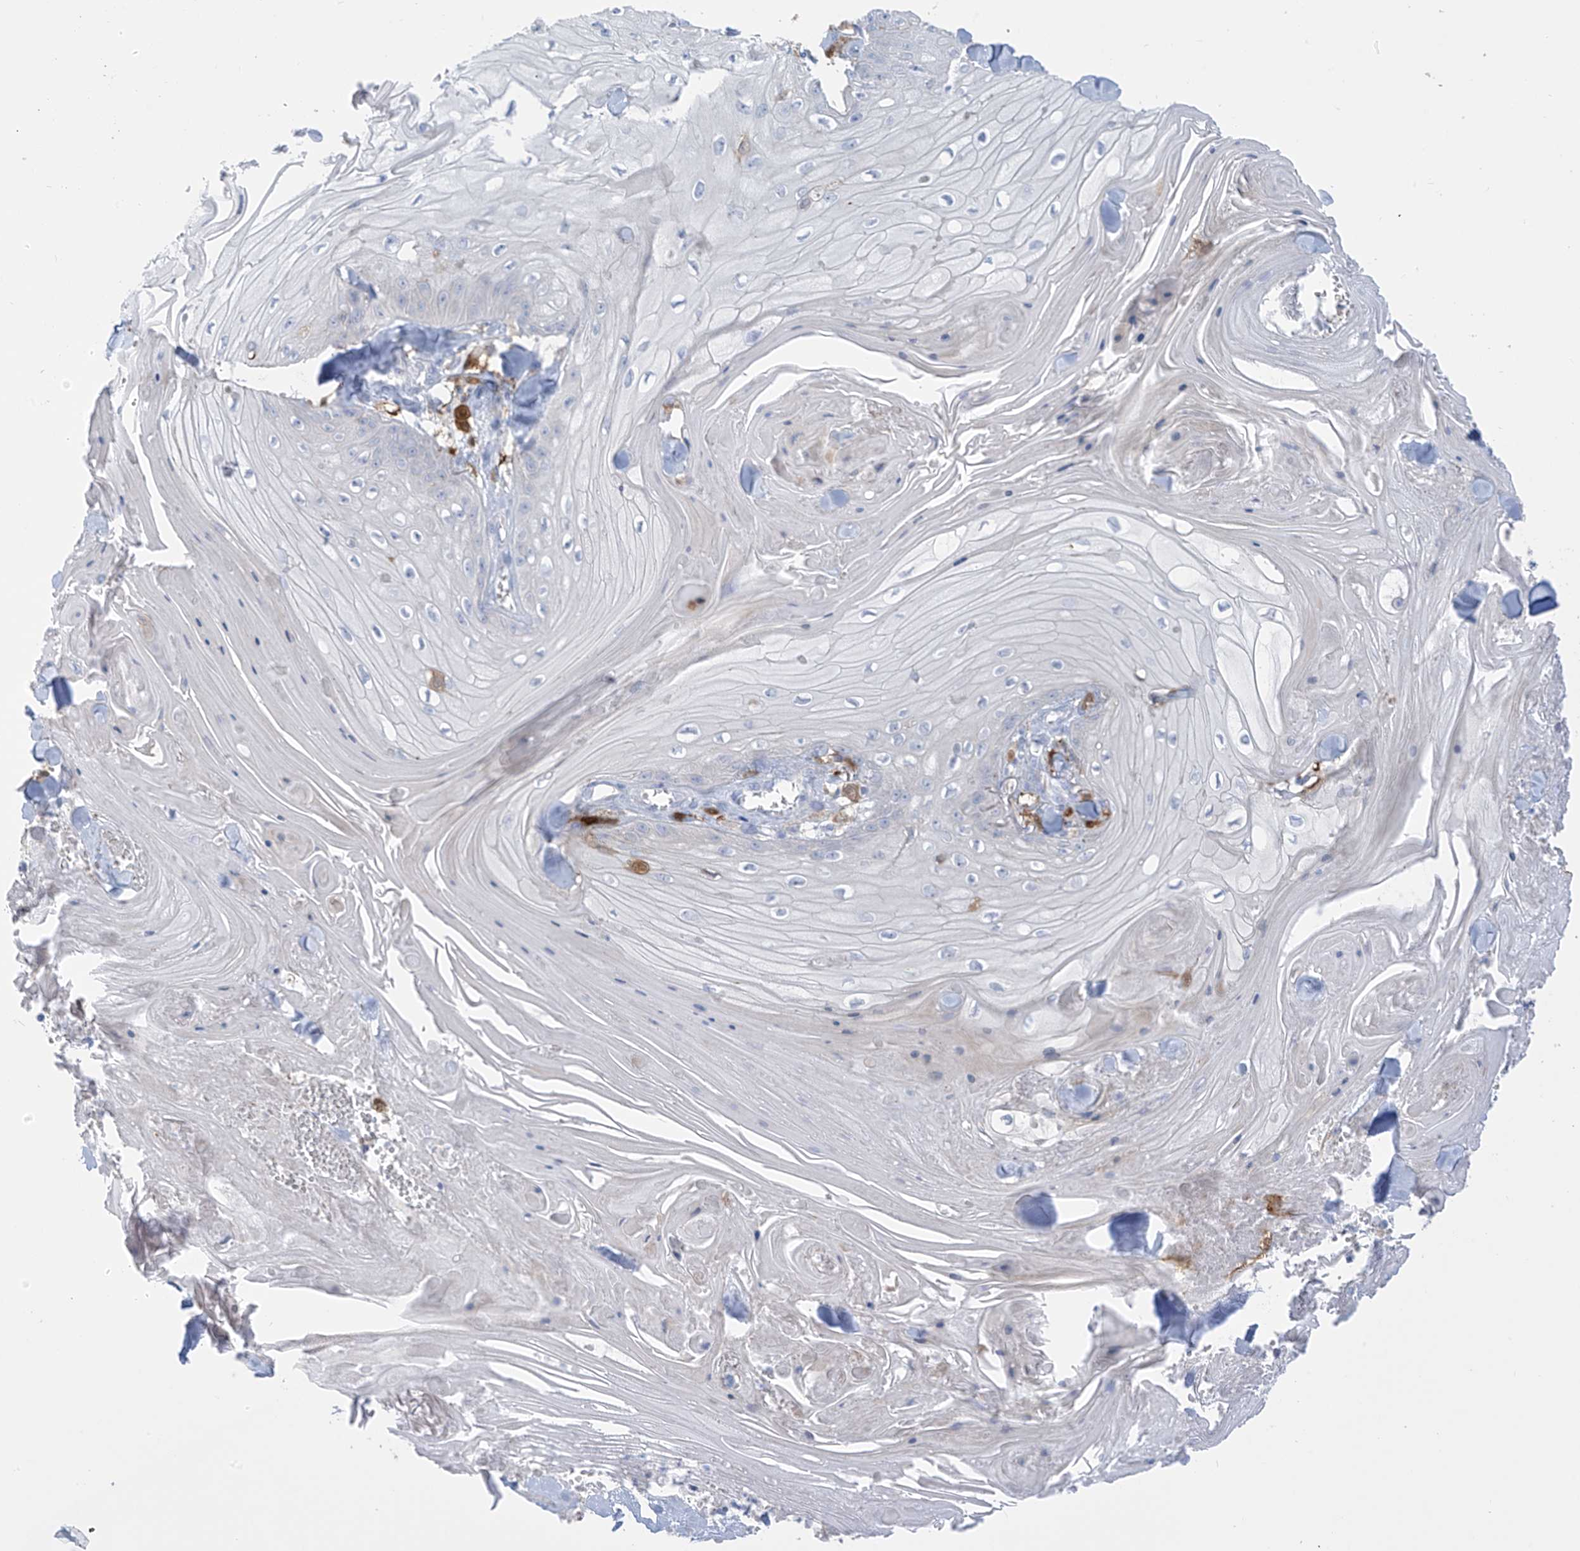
{"staining": {"intensity": "negative", "quantity": "none", "location": "none"}, "tissue": "skin cancer", "cell_type": "Tumor cells", "image_type": "cancer", "snomed": [{"axis": "morphology", "description": "Squamous cell carcinoma, NOS"}, {"axis": "topography", "description": "Skin"}], "caption": "DAB immunohistochemical staining of human skin cancer exhibits no significant expression in tumor cells.", "gene": "TRMT2B", "patient": {"sex": "male", "age": 74}}